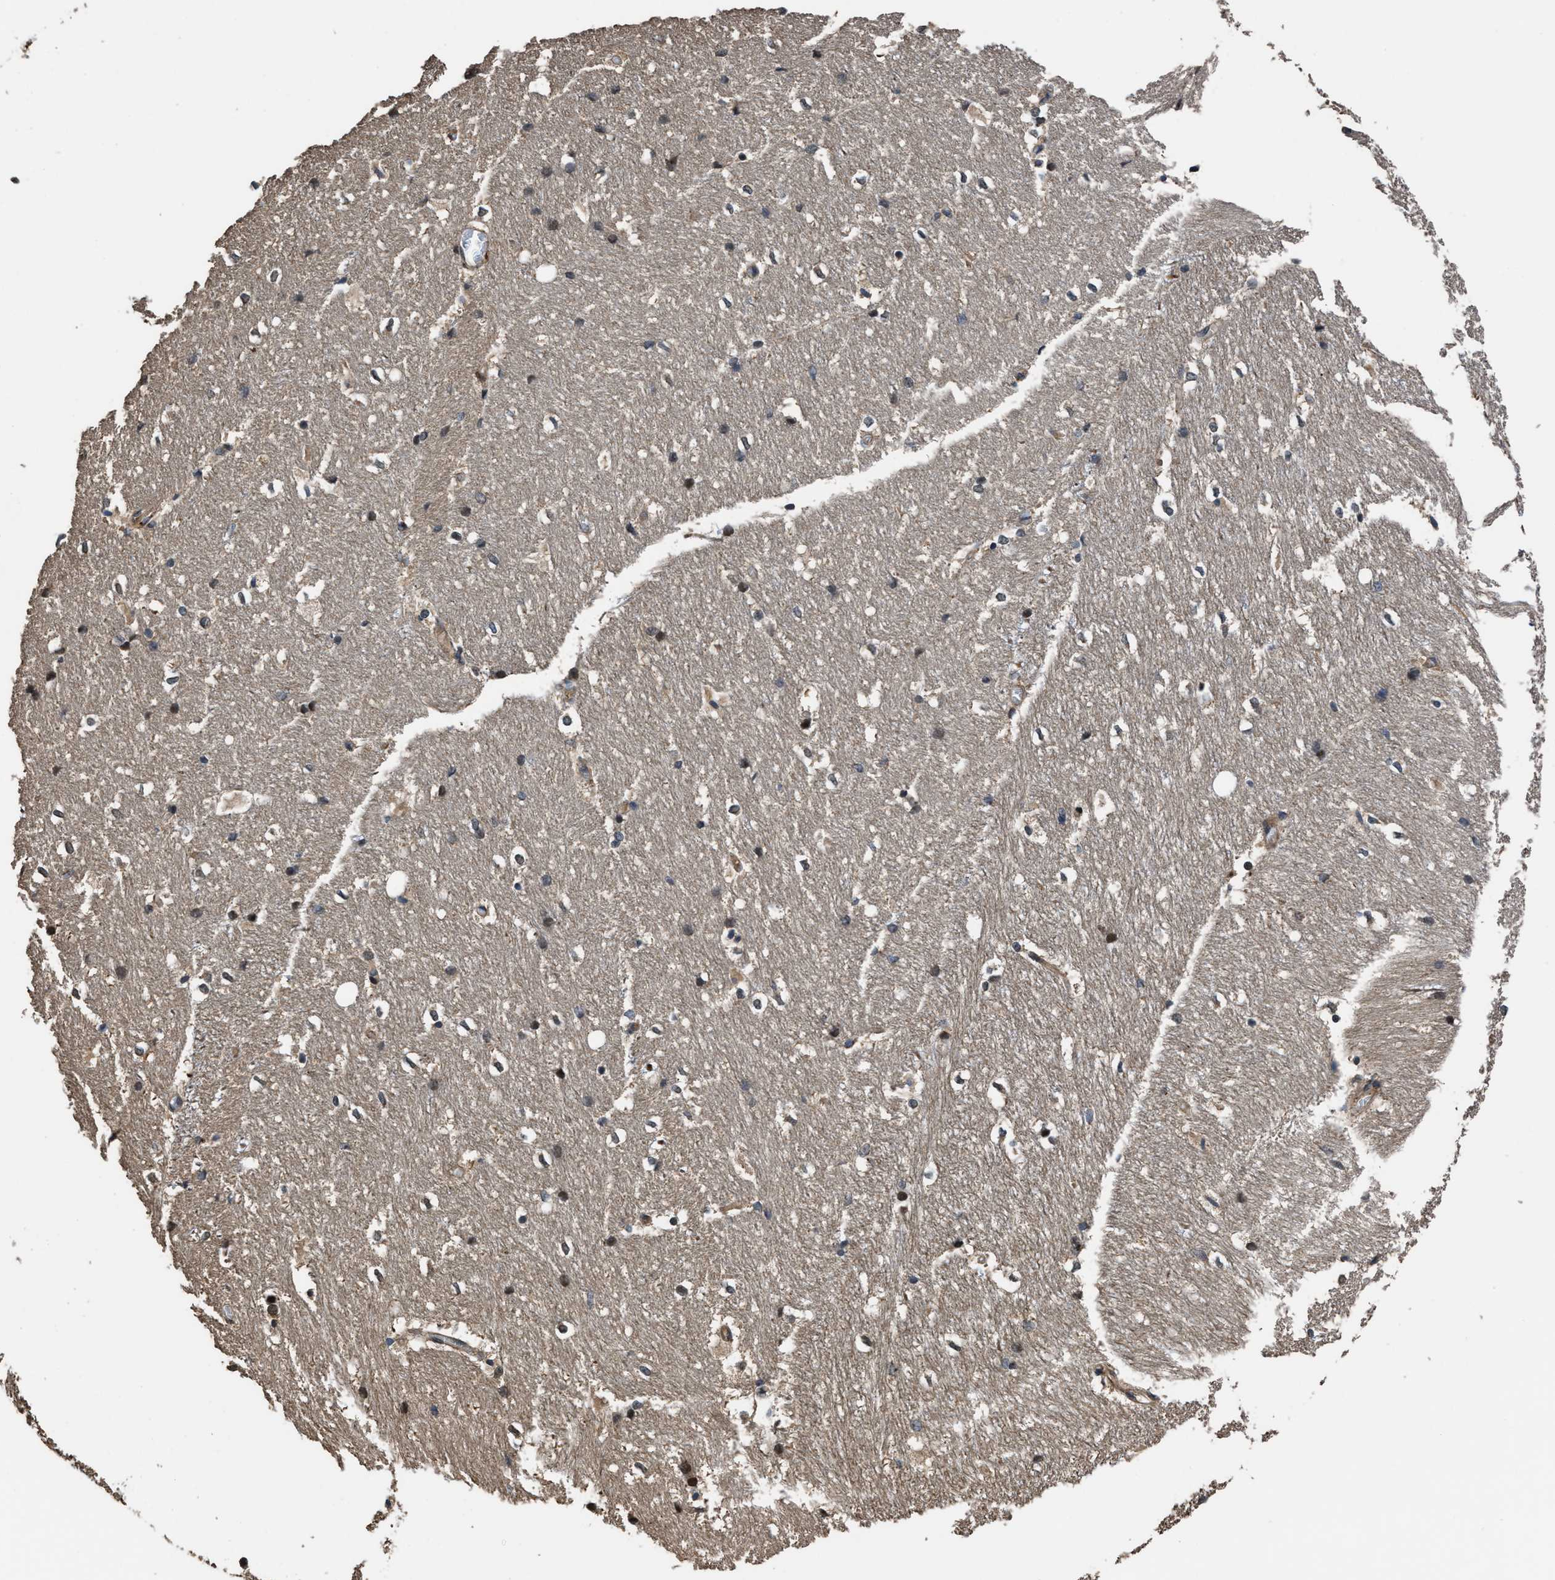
{"staining": {"intensity": "moderate", "quantity": "<25%", "location": "nuclear"}, "tissue": "hippocampus", "cell_type": "Glial cells", "image_type": "normal", "snomed": [{"axis": "morphology", "description": "Normal tissue, NOS"}, {"axis": "topography", "description": "Hippocampus"}], "caption": "Brown immunohistochemical staining in benign human hippocampus demonstrates moderate nuclear expression in approximately <25% of glial cells. (DAB (3,3'-diaminobenzidine) = brown stain, brightfield microscopy at high magnification).", "gene": "CTBS", "patient": {"sex": "female", "age": 19}}